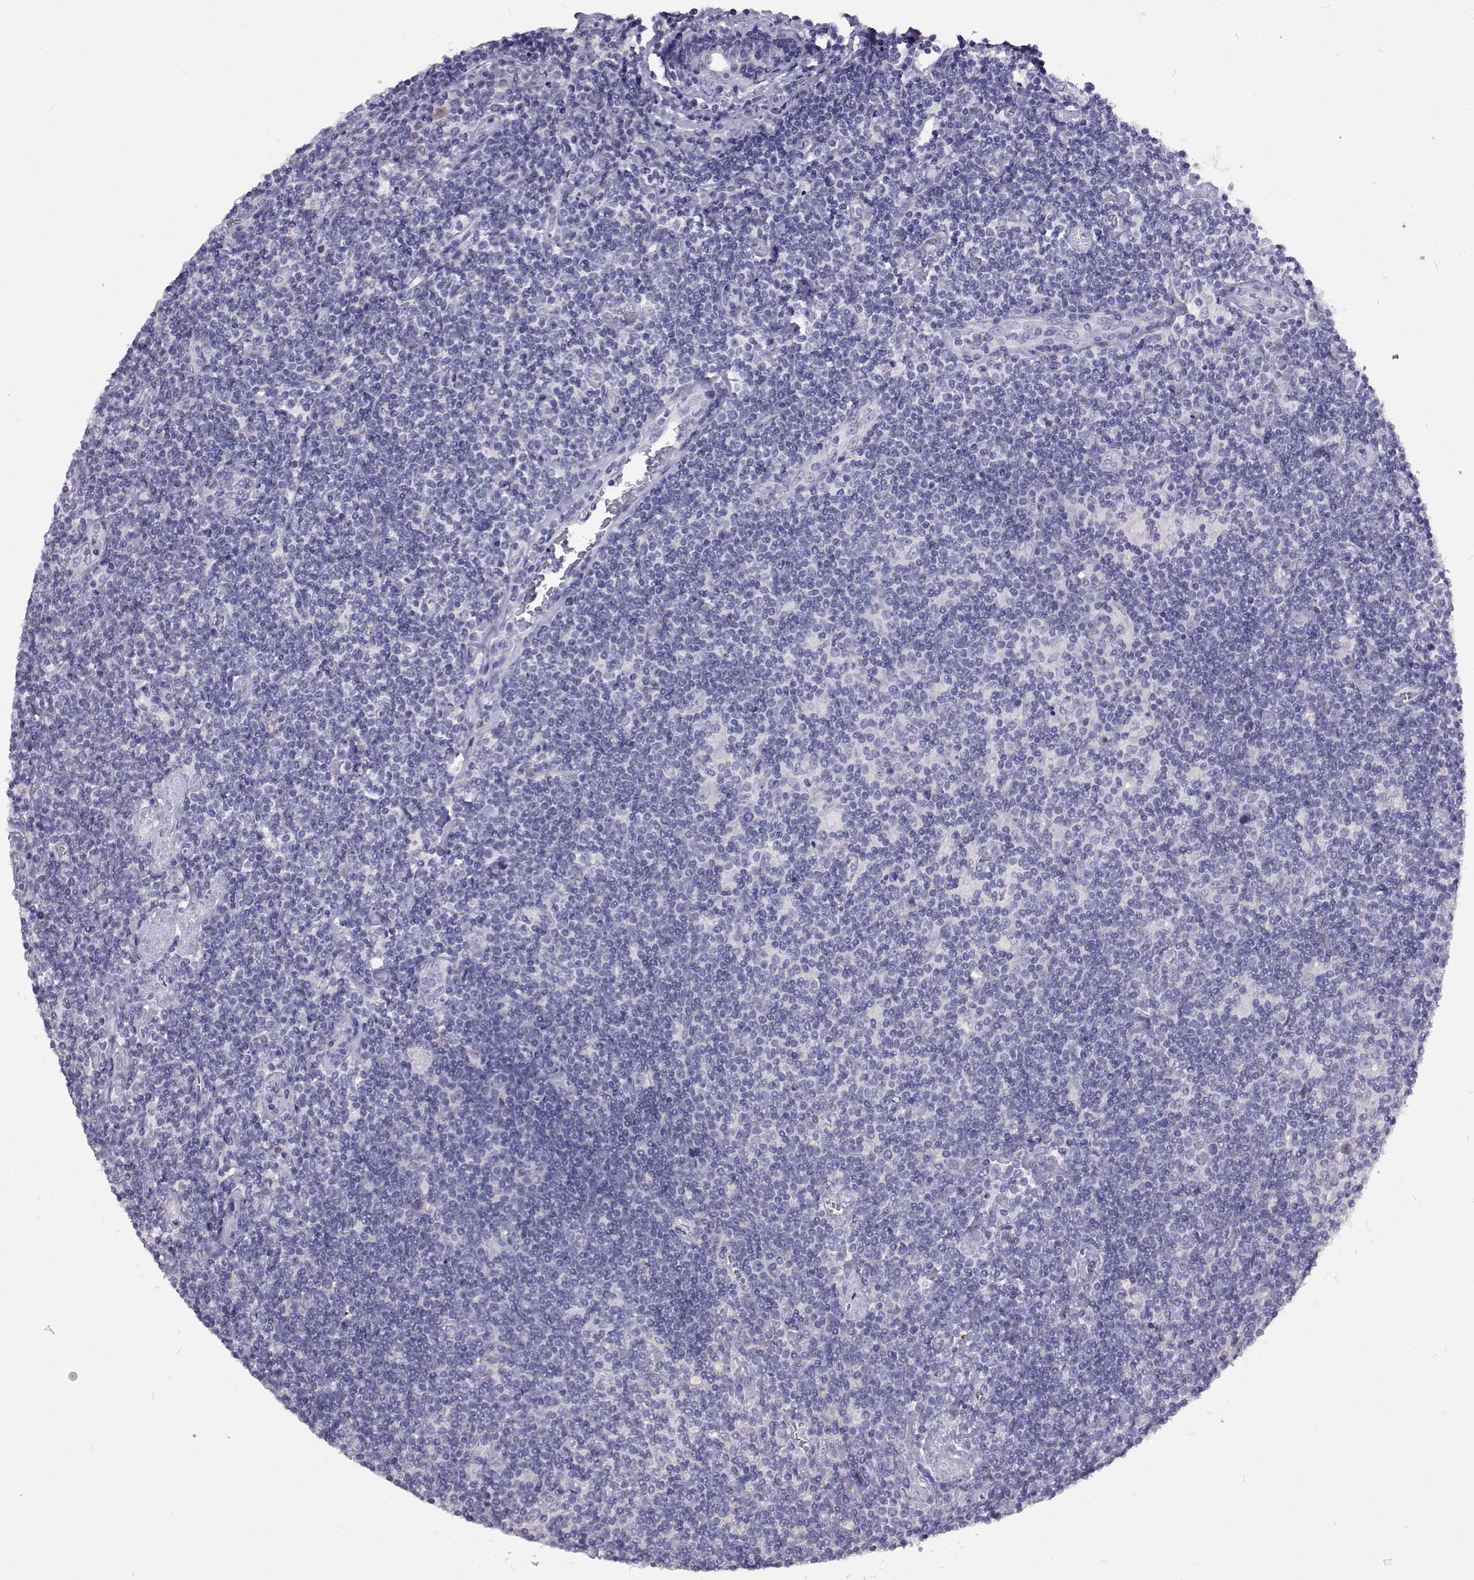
{"staining": {"intensity": "negative", "quantity": "none", "location": "none"}, "tissue": "lymphoma", "cell_type": "Tumor cells", "image_type": "cancer", "snomed": [{"axis": "morphology", "description": "Hodgkin's disease, NOS"}, {"axis": "topography", "description": "Lymph node"}], "caption": "DAB (3,3'-diaminobenzidine) immunohistochemical staining of human lymphoma demonstrates no significant positivity in tumor cells.", "gene": "CFAP44", "patient": {"sex": "male", "age": 40}}